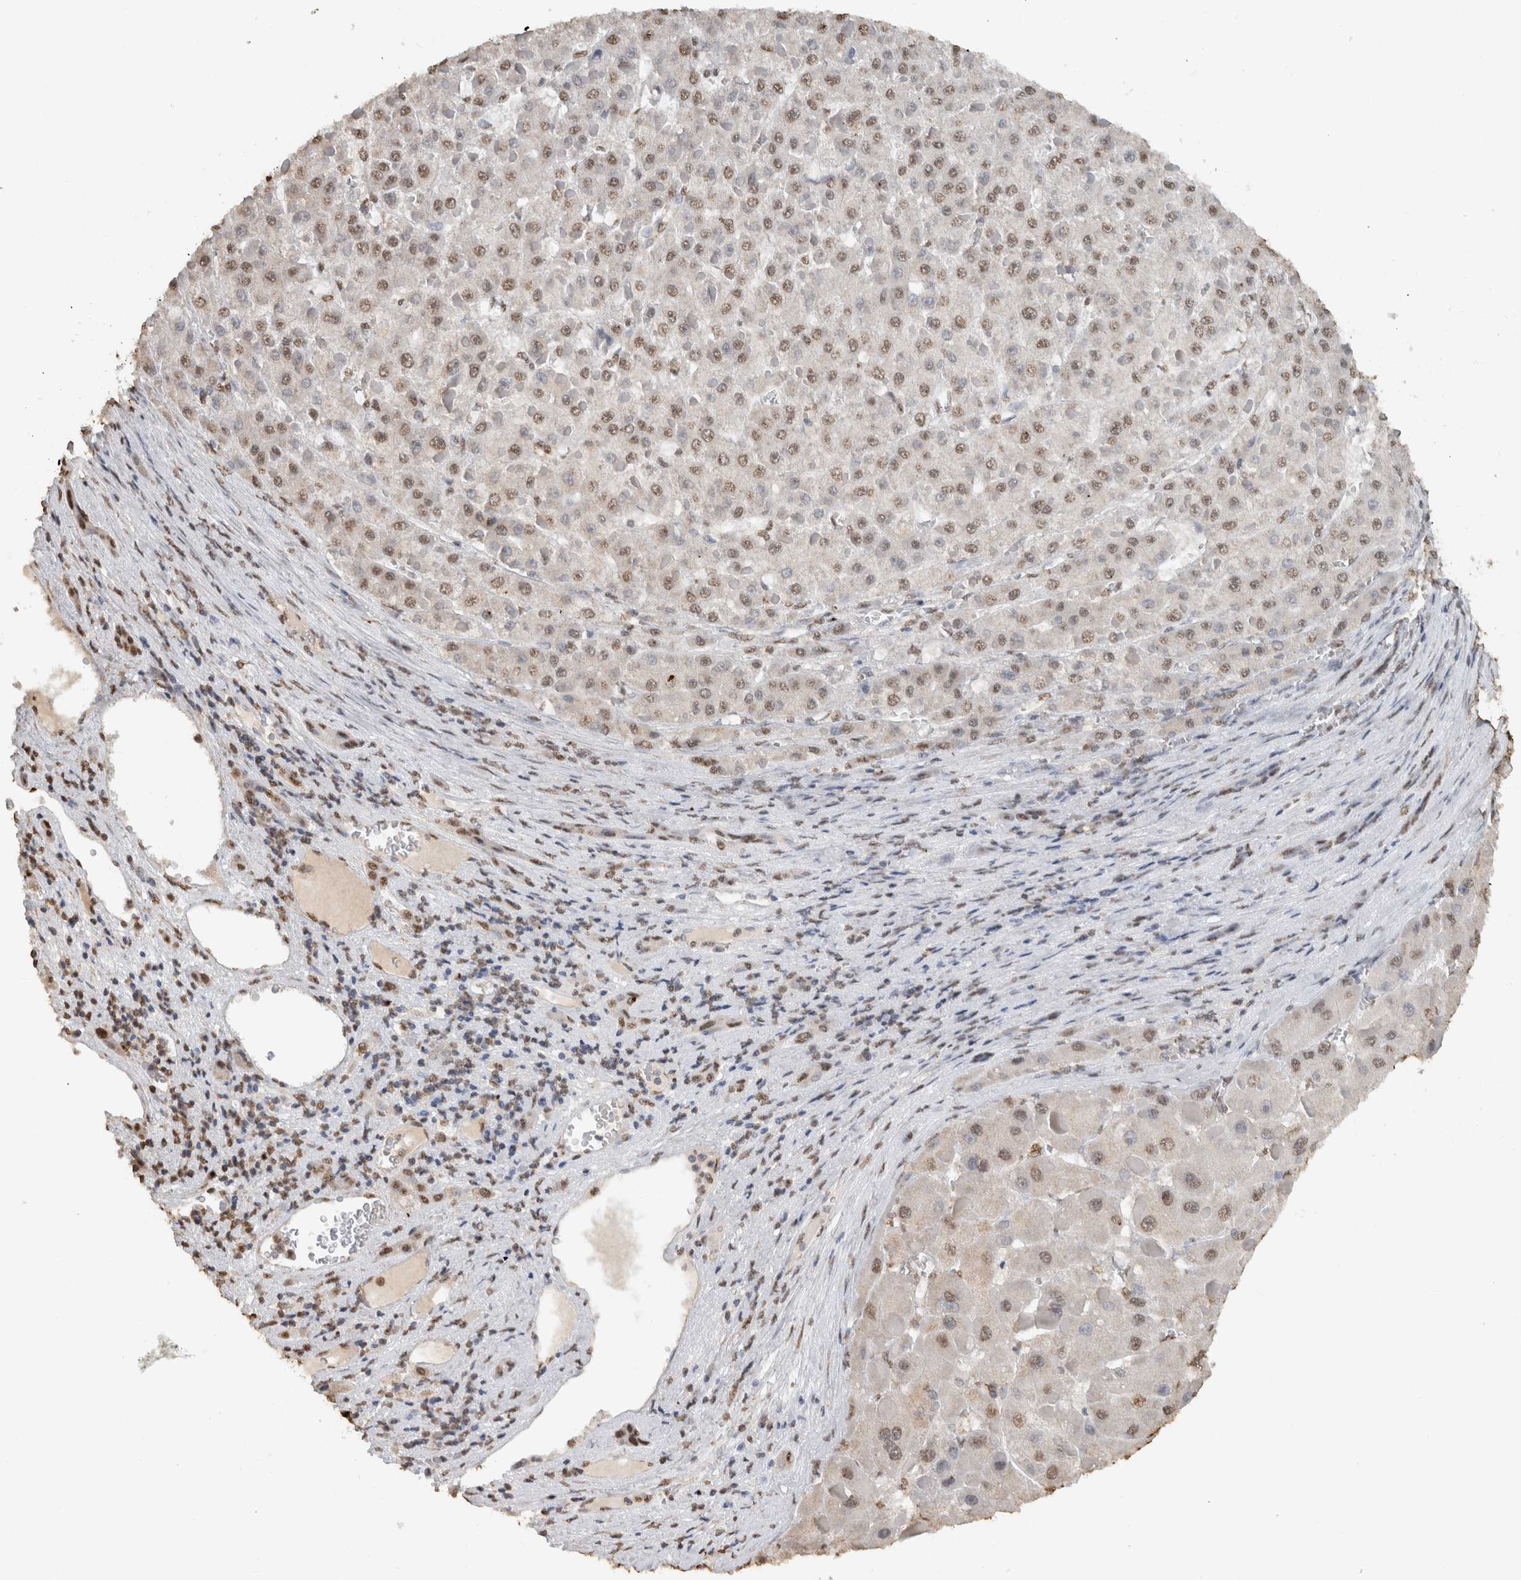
{"staining": {"intensity": "weak", "quantity": ">75%", "location": "nuclear"}, "tissue": "liver cancer", "cell_type": "Tumor cells", "image_type": "cancer", "snomed": [{"axis": "morphology", "description": "Carcinoma, Hepatocellular, NOS"}, {"axis": "topography", "description": "Liver"}], "caption": "Immunohistochemistry (IHC) staining of liver cancer (hepatocellular carcinoma), which demonstrates low levels of weak nuclear staining in about >75% of tumor cells indicating weak nuclear protein expression. The staining was performed using DAB (3,3'-diaminobenzidine) (brown) for protein detection and nuclei were counterstained in hematoxylin (blue).", "gene": "HAND2", "patient": {"sex": "female", "age": 73}}